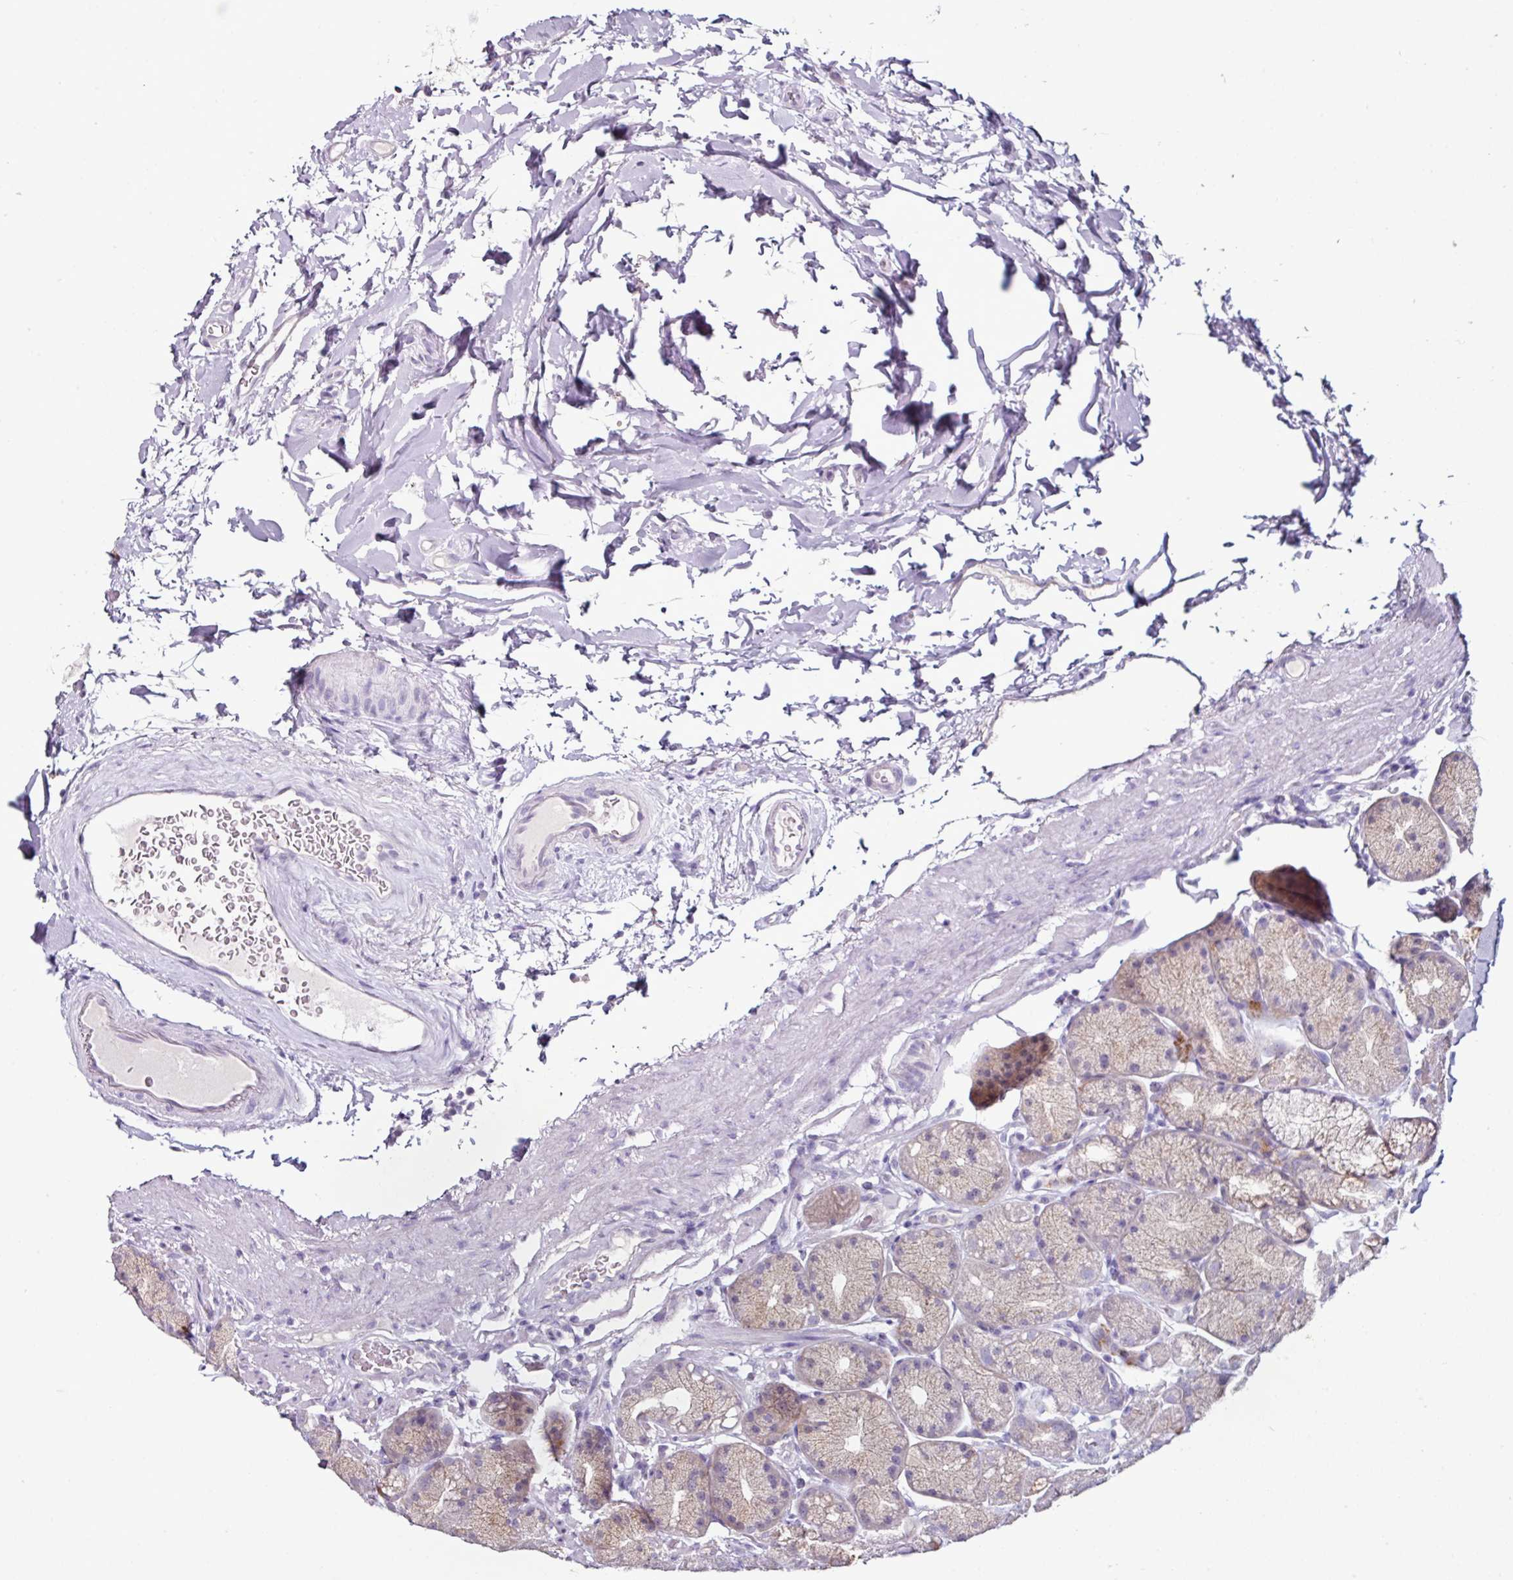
{"staining": {"intensity": "weak", "quantity": "<25%", "location": "cytoplasmic/membranous"}, "tissue": "stomach", "cell_type": "Glandular cells", "image_type": "normal", "snomed": [{"axis": "morphology", "description": "Normal tissue, NOS"}, {"axis": "topography", "description": "Stomach, lower"}], "caption": "Glandular cells show no significant protein expression in unremarkable stomach.", "gene": "GLP2R", "patient": {"sex": "male", "age": 67}}